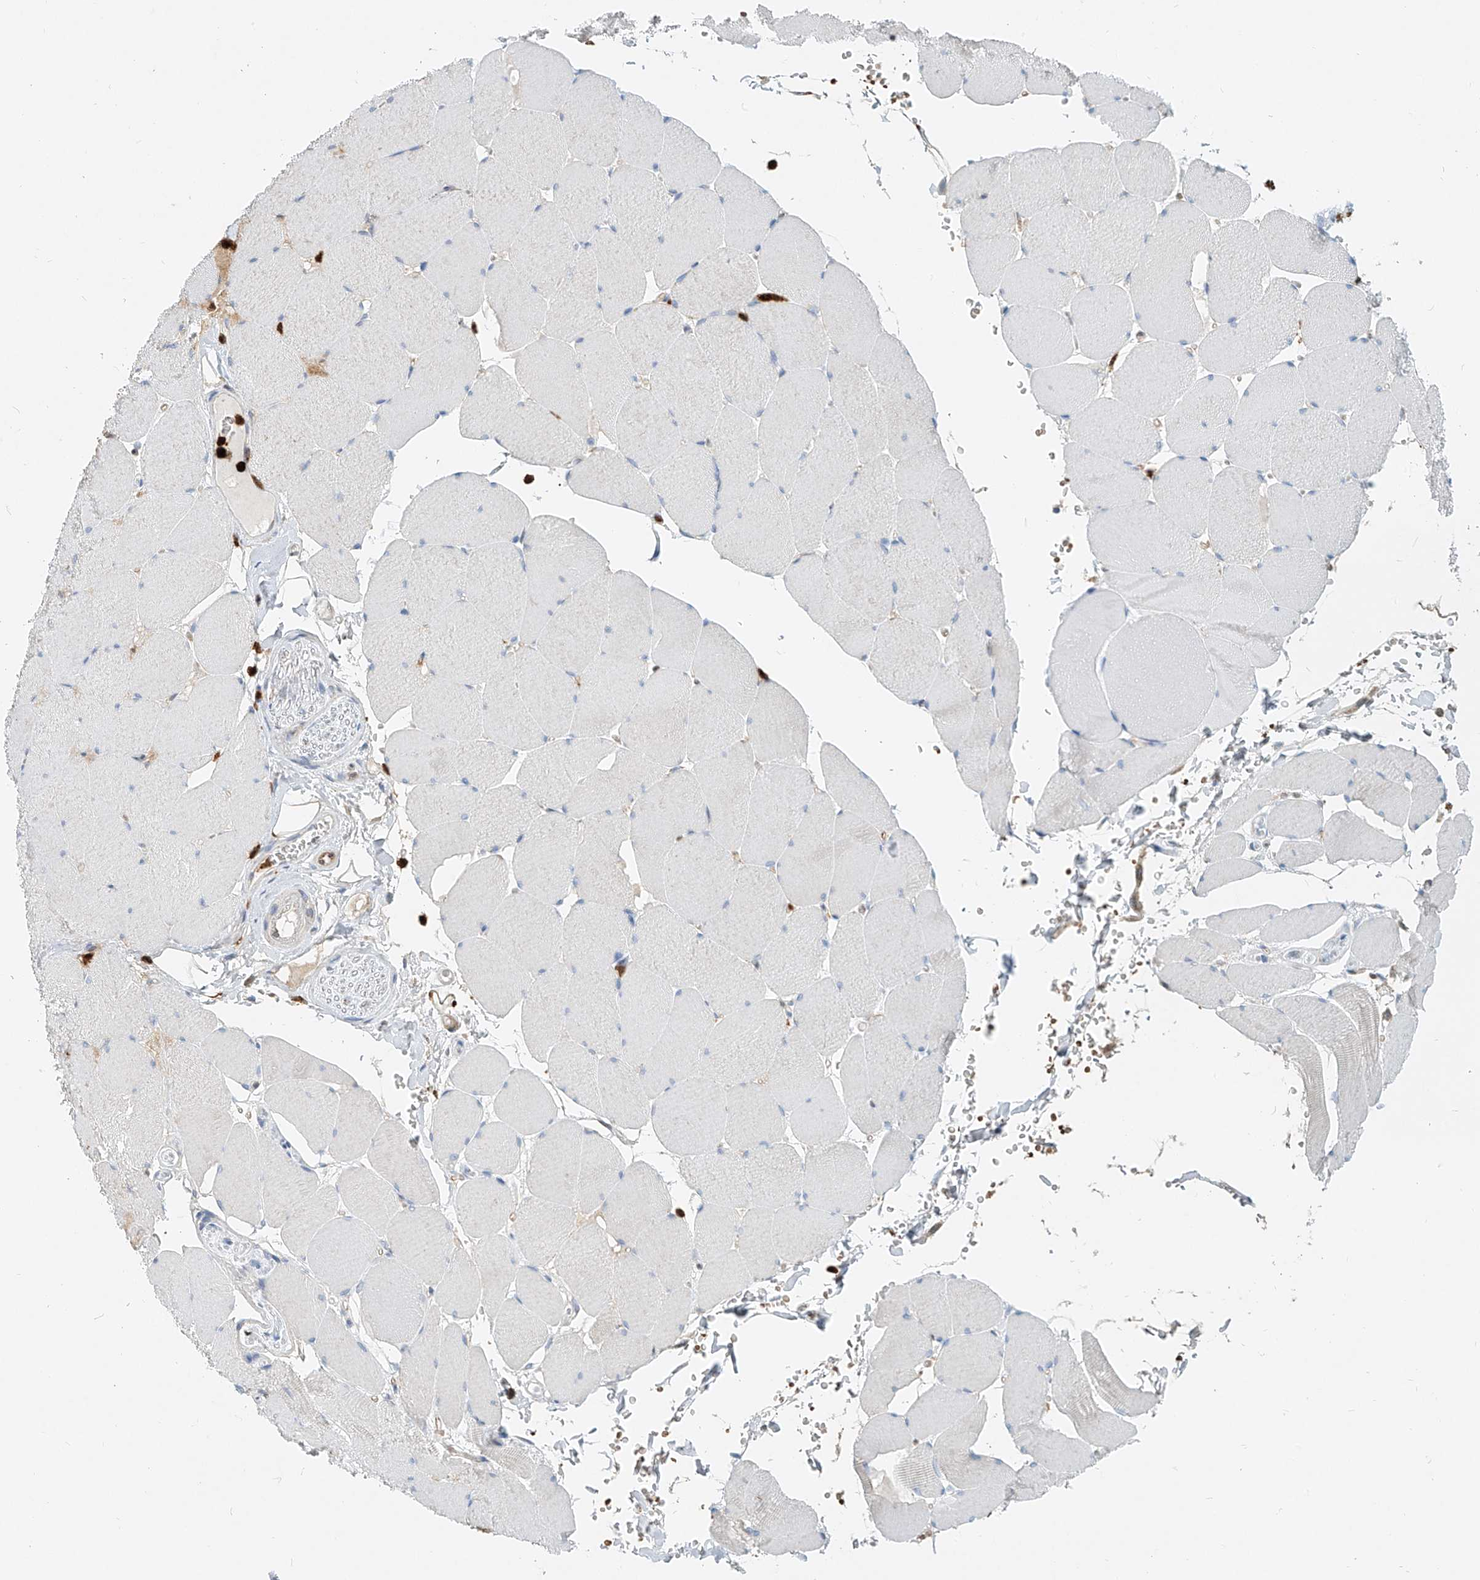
{"staining": {"intensity": "negative", "quantity": "none", "location": "none"}, "tissue": "skeletal muscle", "cell_type": "Myocytes", "image_type": "normal", "snomed": [{"axis": "morphology", "description": "Normal tissue, NOS"}, {"axis": "topography", "description": "Skeletal muscle"}, {"axis": "topography", "description": "Head-Neck"}], "caption": "Image shows no protein positivity in myocytes of benign skeletal muscle. (IHC, brightfield microscopy, high magnification).", "gene": "PTPRA", "patient": {"sex": "male", "age": 66}}